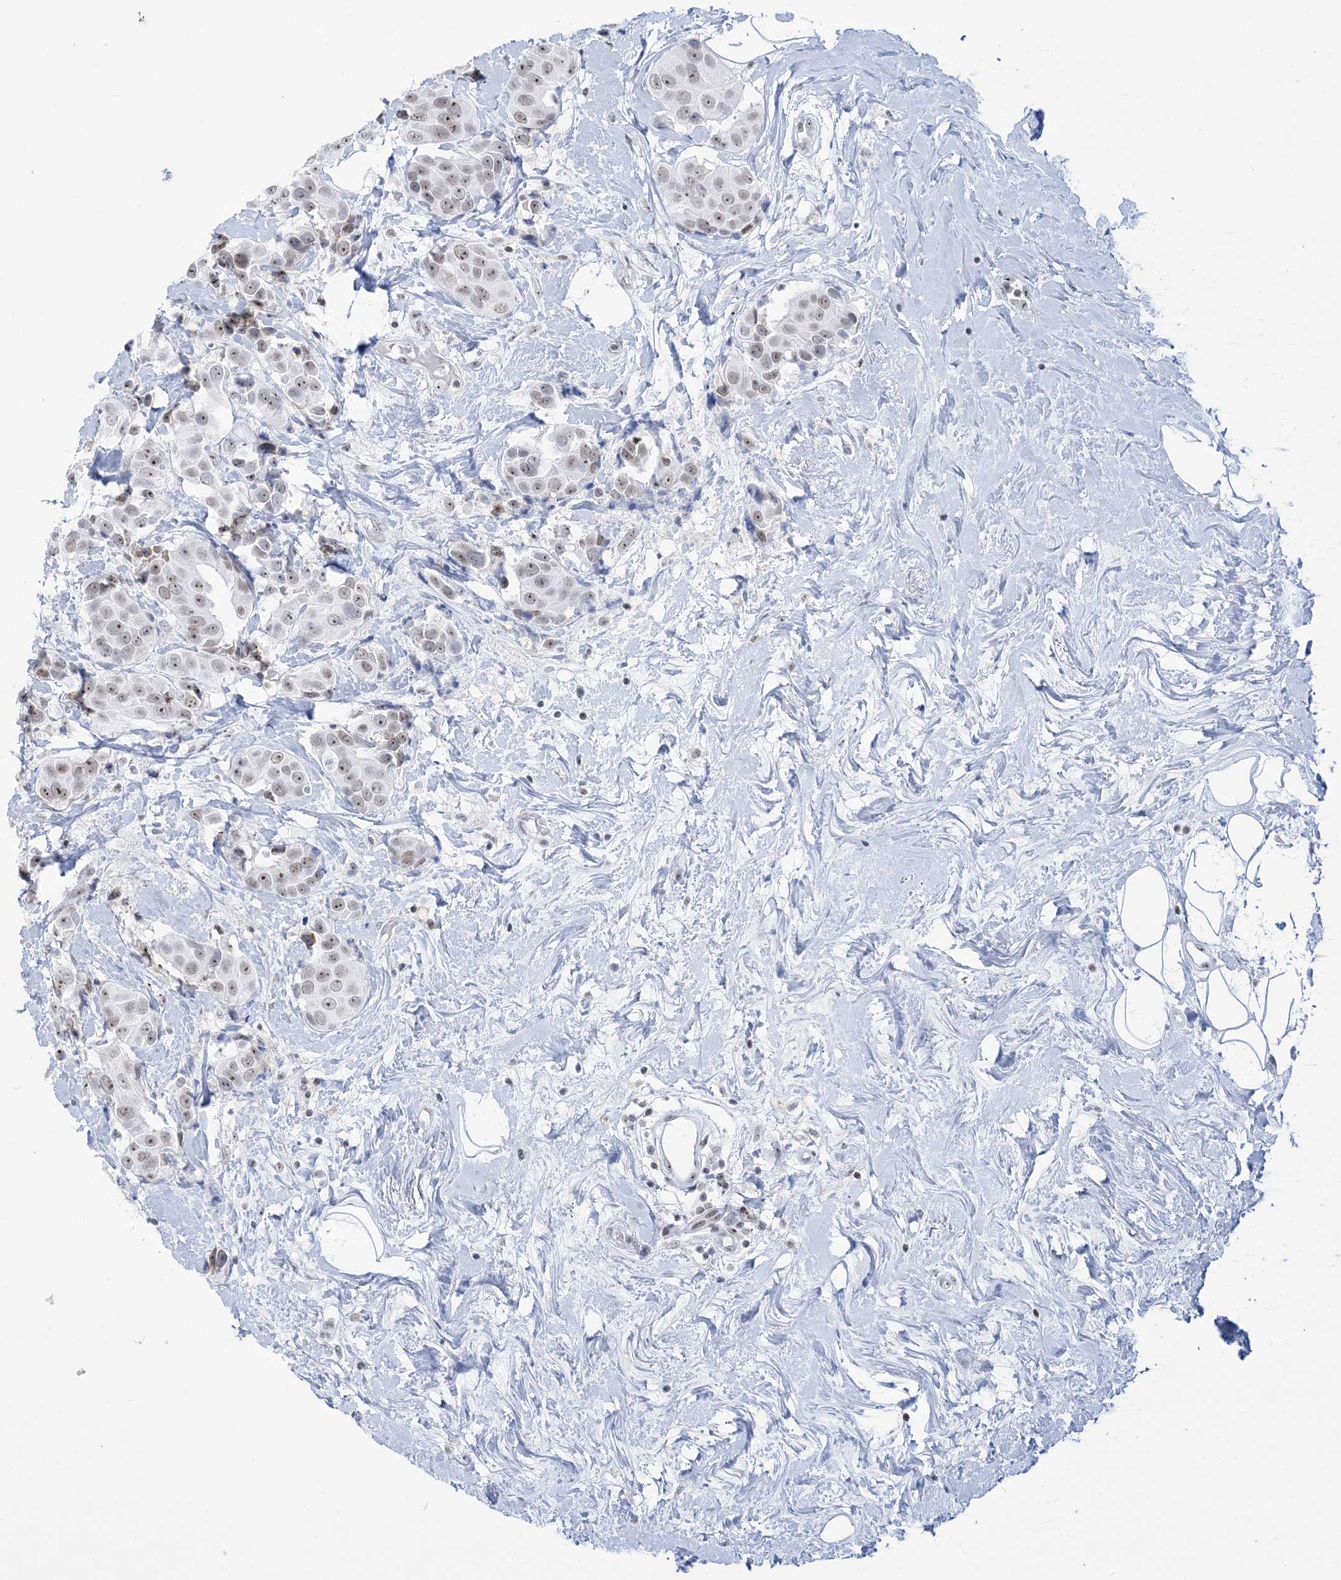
{"staining": {"intensity": "moderate", "quantity": "25%-75%", "location": "nuclear"}, "tissue": "breast cancer", "cell_type": "Tumor cells", "image_type": "cancer", "snomed": [{"axis": "morphology", "description": "Normal tissue, NOS"}, {"axis": "morphology", "description": "Duct carcinoma"}, {"axis": "topography", "description": "Breast"}], "caption": "Infiltrating ductal carcinoma (breast) stained with a protein marker displays moderate staining in tumor cells.", "gene": "DDX21", "patient": {"sex": "female", "age": 39}}